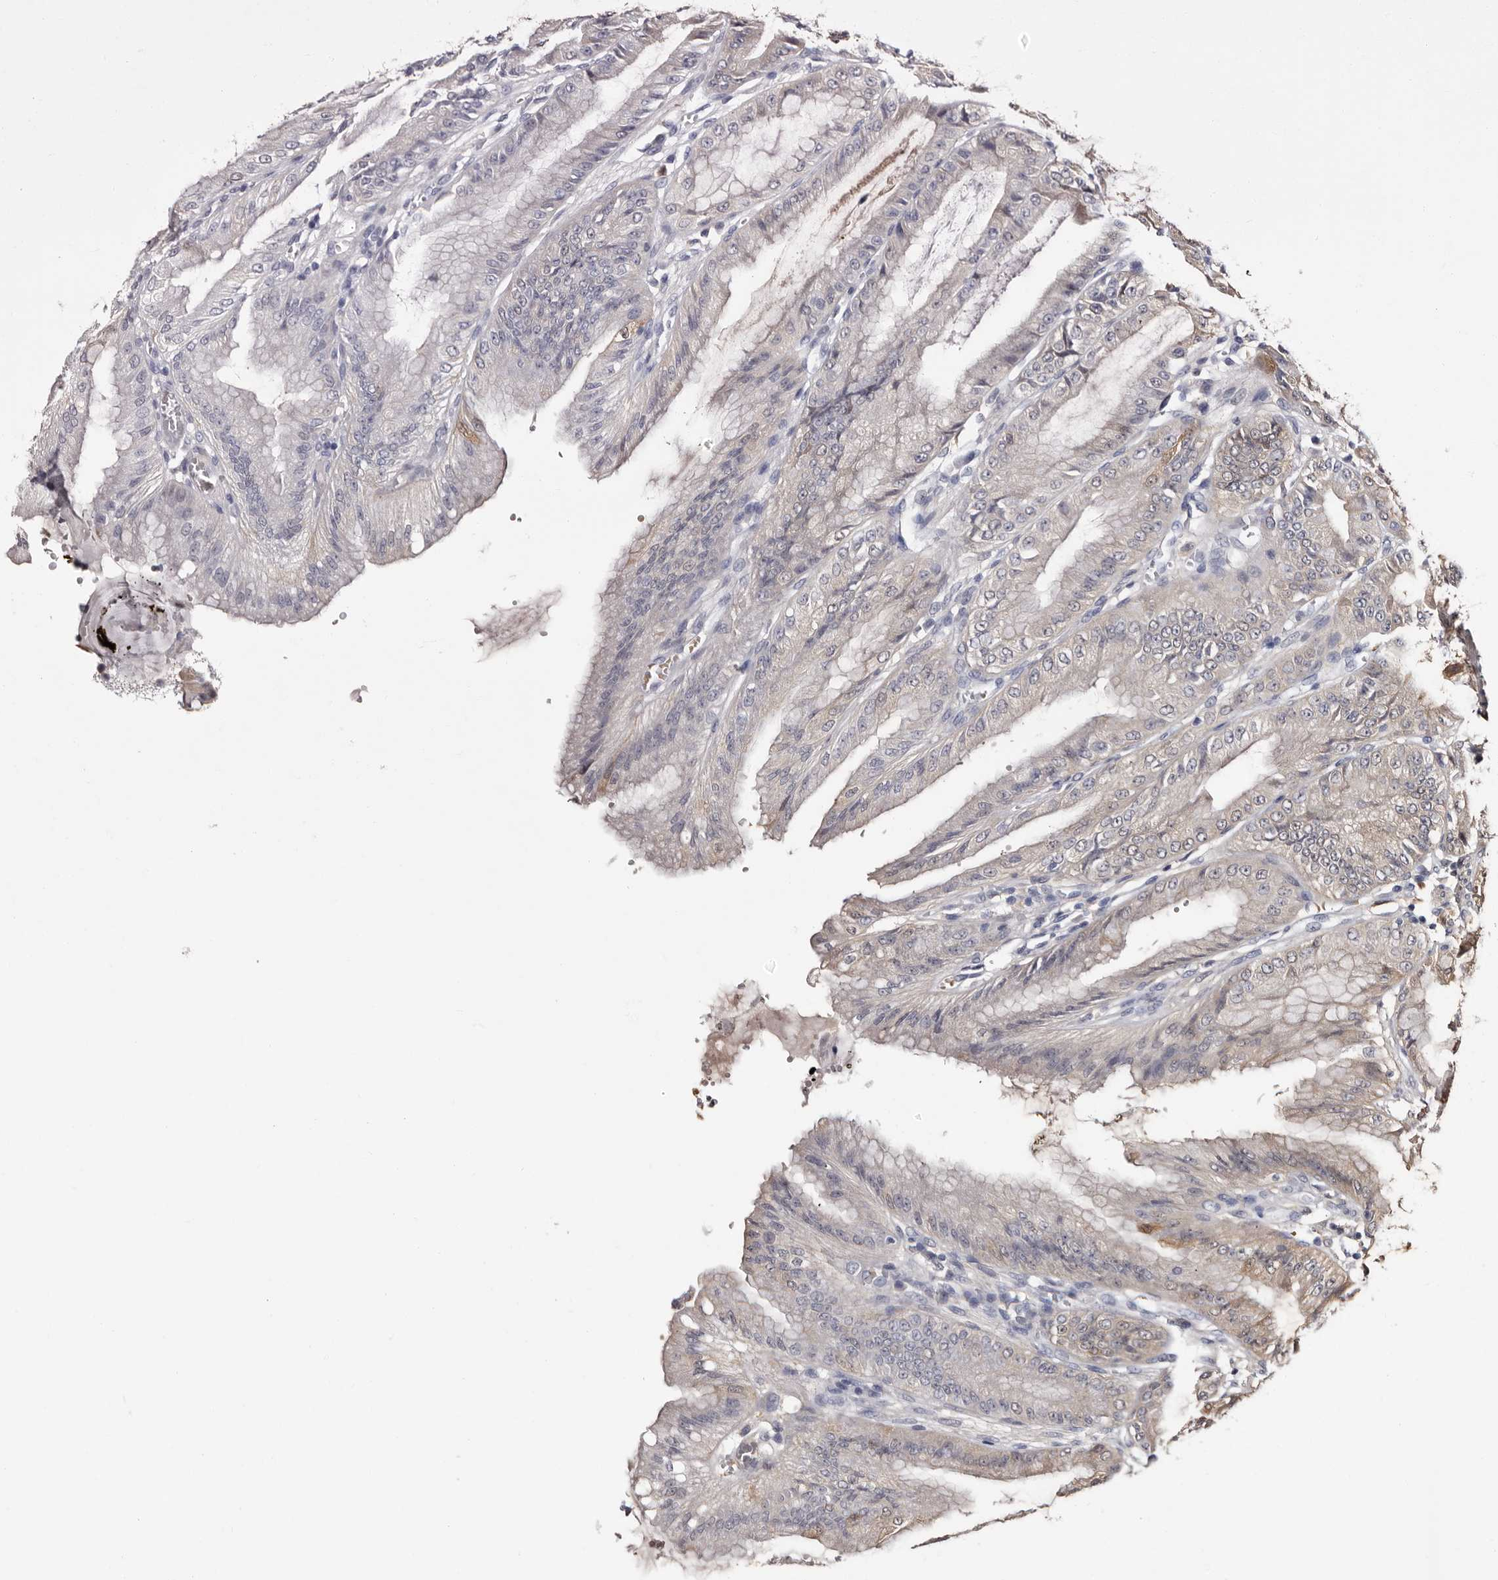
{"staining": {"intensity": "weak", "quantity": "<25%", "location": "cytoplasmic/membranous"}, "tissue": "stomach", "cell_type": "Glandular cells", "image_type": "normal", "snomed": [{"axis": "morphology", "description": "Normal tissue, NOS"}, {"axis": "topography", "description": "Stomach, lower"}], "caption": "Immunohistochemistry image of benign human stomach stained for a protein (brown), which shows no positivity in glandular cells.", "gene": "DNPH1", "patient": {"sex": "male", "age": 71}}